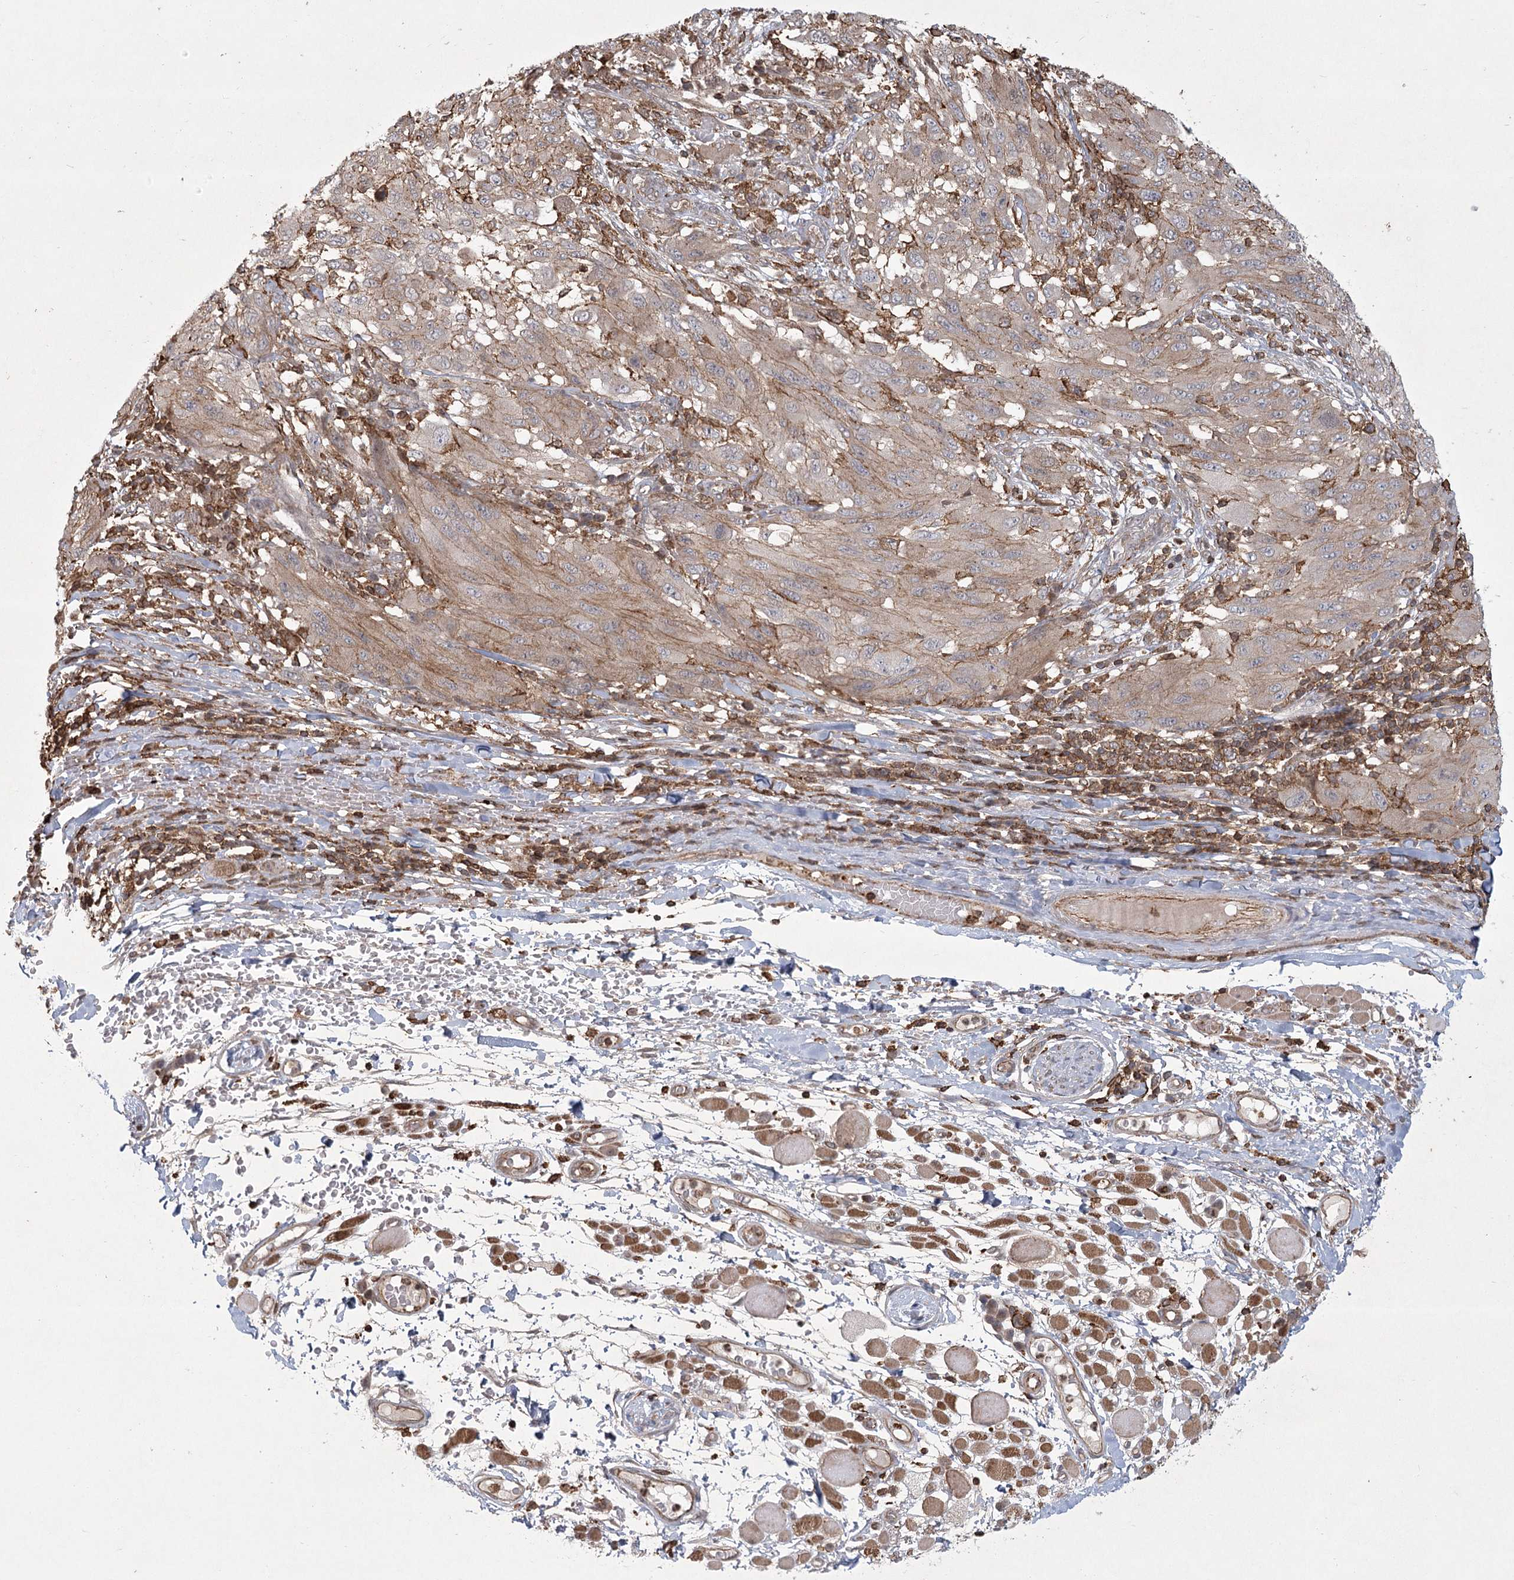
{"staining": {"intensity": "weak", "quantity": ">75%", "location": "cytoplasmic/membranous"}, "tissue": "melanoma", "cell_type": "Tumor cells", "image_type": "cancer", "snomed": [{"axis": "morphology", "description": "Malignant melanoma, NOS"}, {"axis": "topography", "description": "Skin"}], "caption": "Protein expression analysis of human malignant melanoma reveals weak cytoplasmic/membranous expression in about >75% of tumor cells.", "gene": "MEPE", "patient": {"sex": "female", "age": 91}}